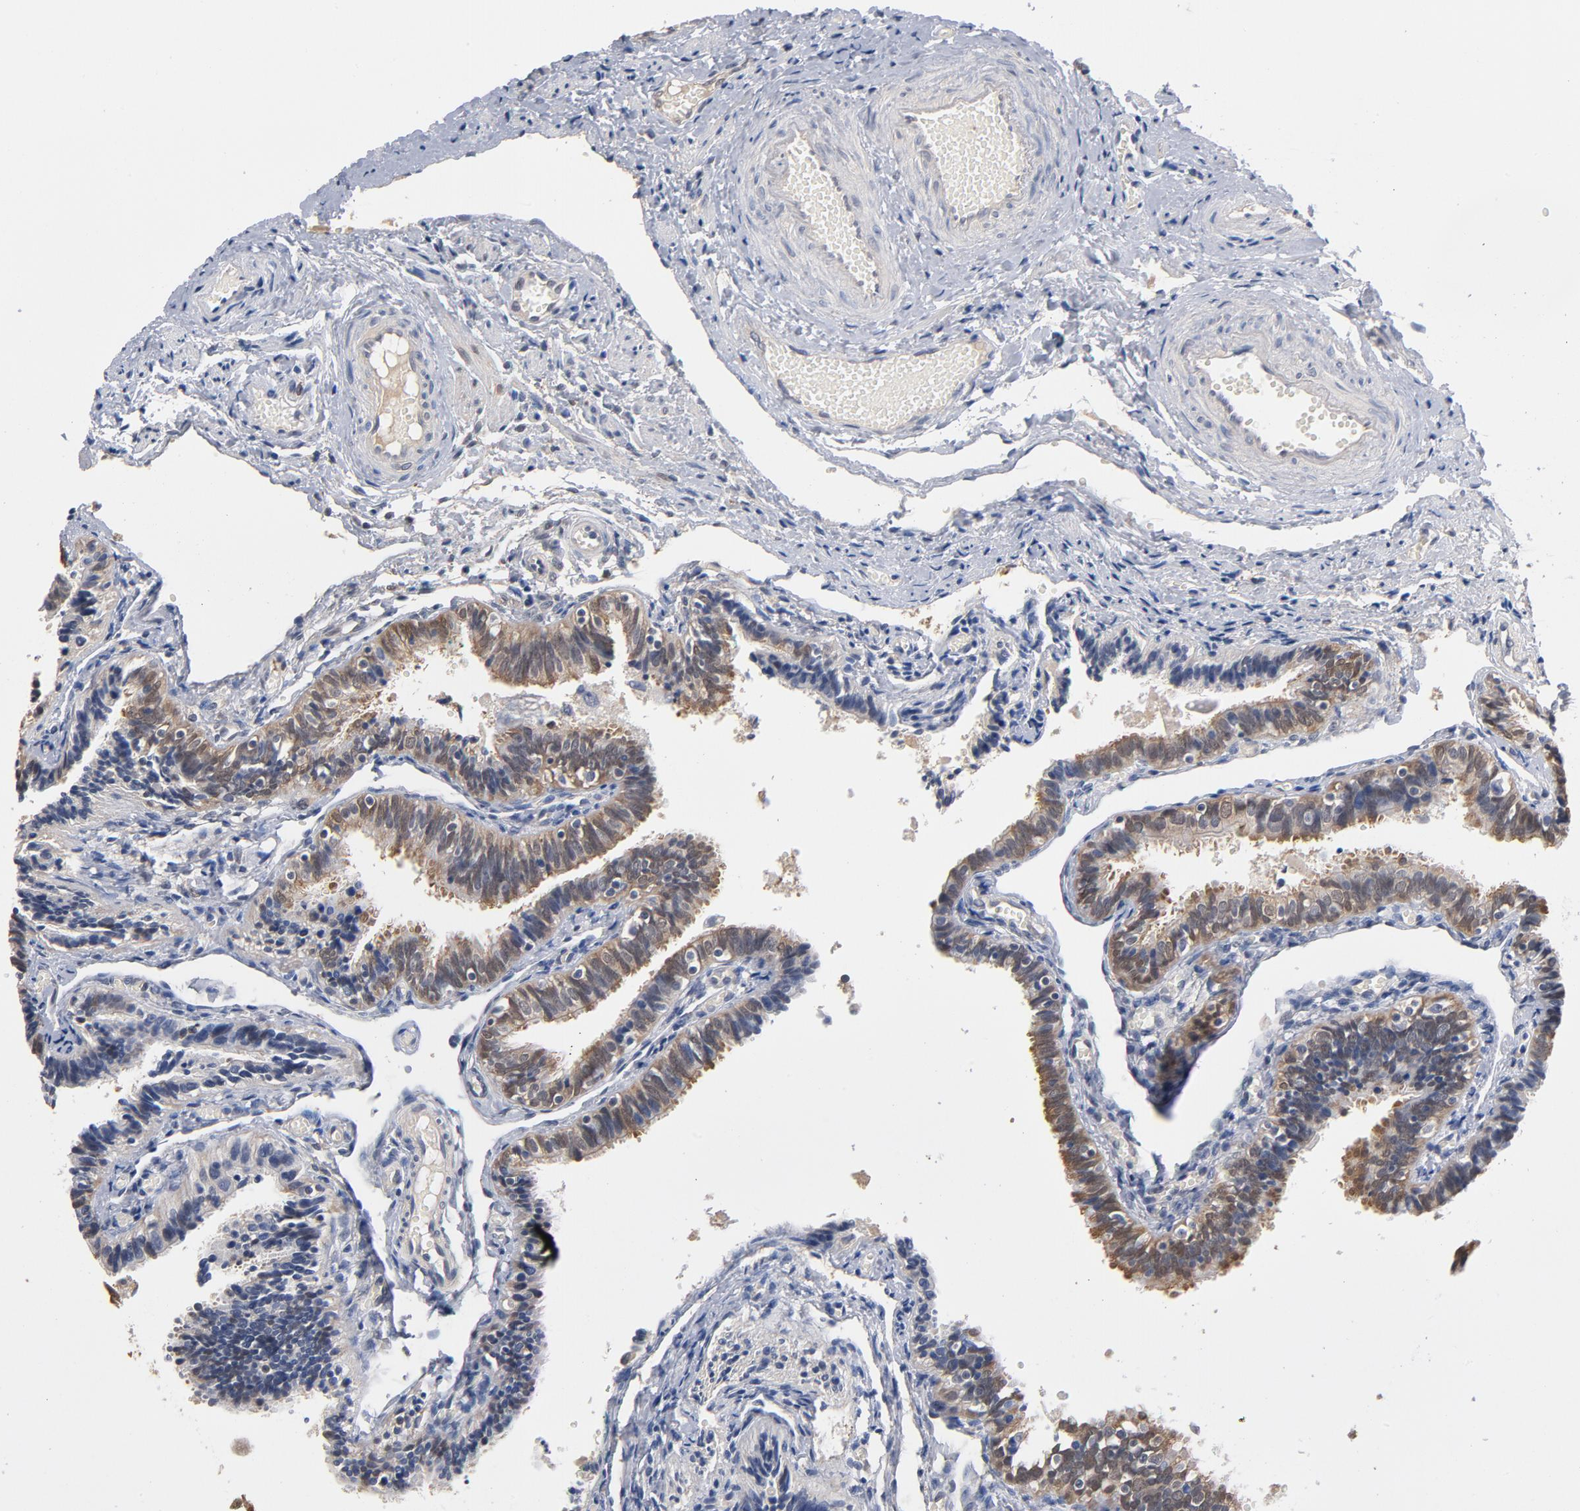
{"staining": {"intensity": "moderate", "quantity": ">75%", "location": "cytoplasmic/membranous"}, "tissue": "fallopian tube", "cell_type": "Glandular cells", "image_type": "normal", "snomed": [{"axis": "morphology", "description": "Normal tissue, NOS"}, {"axis": "topography", "description": "Fallopian tube"}], "caption": "Protein staining of normal fallopian tube shows moderate cytoplasmic/membranous expression in about >75% of glandular cells. (Brightfield microscopy of DAB IHC at high magnification).", "gene": "MIF", "patient": {"sex": "female", "age": 46}}